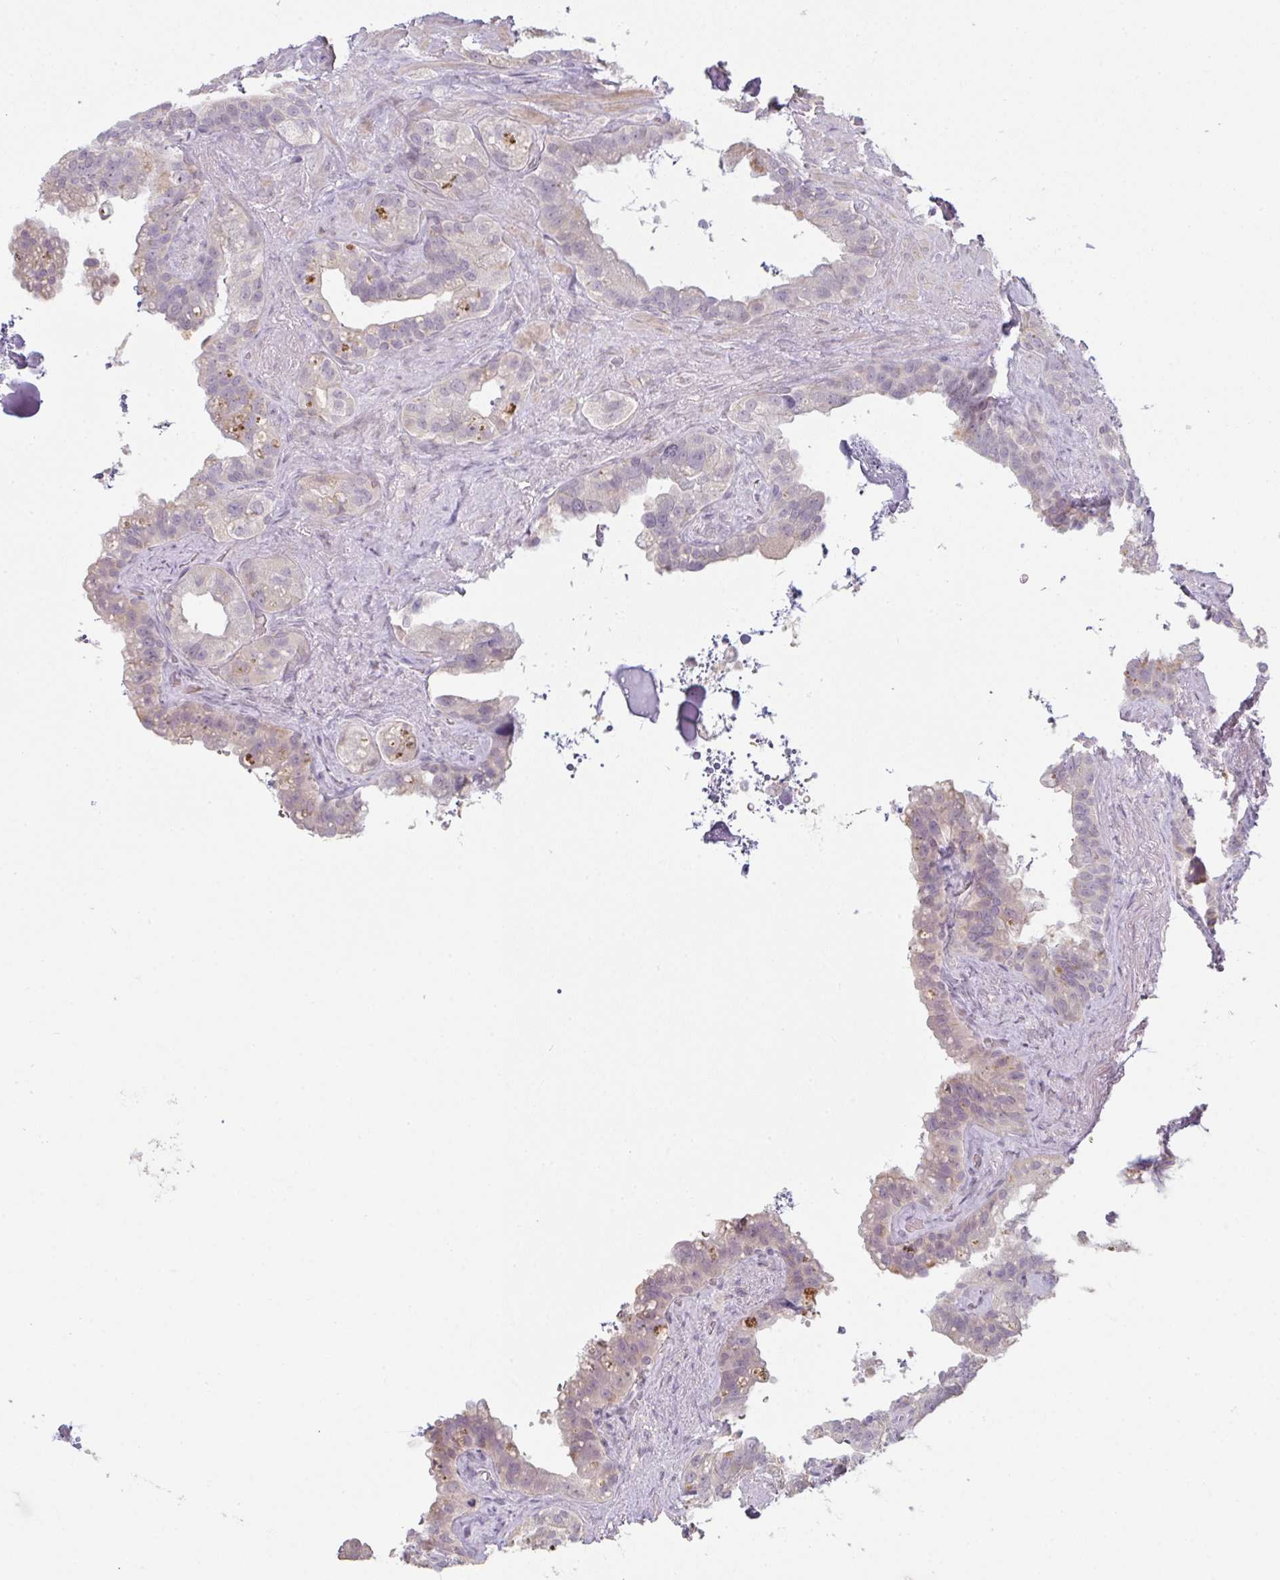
{"staining": {"intensity": "weak", "quantity": "<25%", "location": "cytoplasmic/membranous"}, "tissue": "seminal vesicle", "cell_type": "Glandular cells", "image_type": "normal", "snomed": [{"axis": "morphology", "description": "Normal tissue, NOS"}, {"axis": "topography", "description": "Seminal veicle"}, {"axis": "topography", "description": "Peripheral nerve tissue"}], "caption": "IHC micrograph of normal seminal vesicle stained for a protein (brown), which demonstrates no expression in glandular cells. (DAB (3,3'-diaminobenzidine) immunohistochemistry with hematoxylin counter stain).", "gene": "TMEM237", "patient": {"sex": "male", "age": 76}}